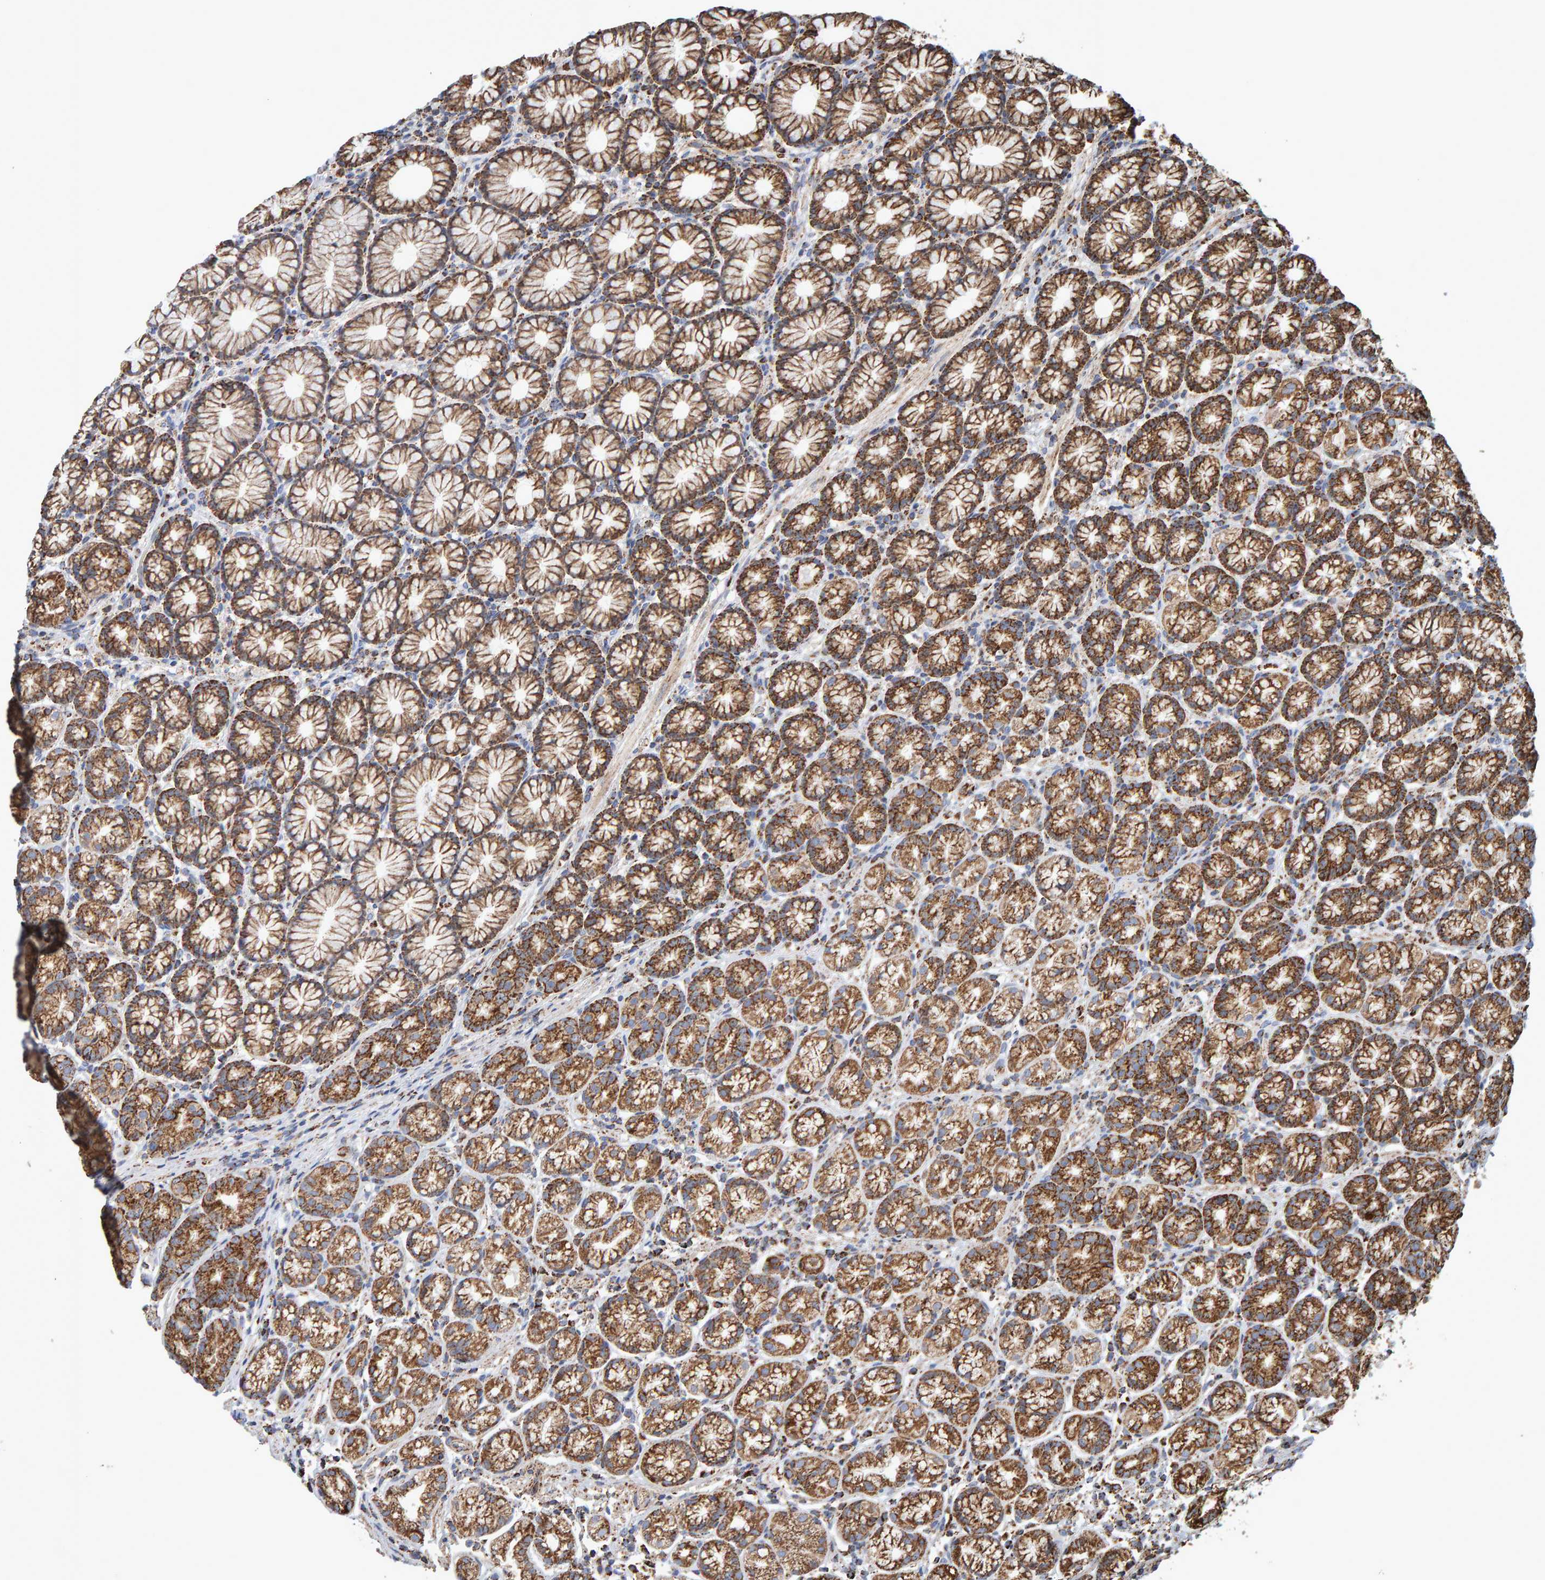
{"staining": {"intensity": "moderate", "quantity": ">75%", "location": "cytoplasmic/membranous"}, "tissue": "stomach", "cell_type": "Glandular cells", "image_type": "normal", "snomed": [{"axis": "morphology", "description": "Normal tissue, NOS"}, {"axis": "topography", "description": "Stomach"}], "caption": "This histopathology image exhibits immunohistochemistry (IHC) staining of unremarkable stomach, with medium moderate cytoplasmic/membranous staining in approximately >75% of glandular cells.", "gene": "MRPL45", "patient": {"sex": "male", "age": 42}}